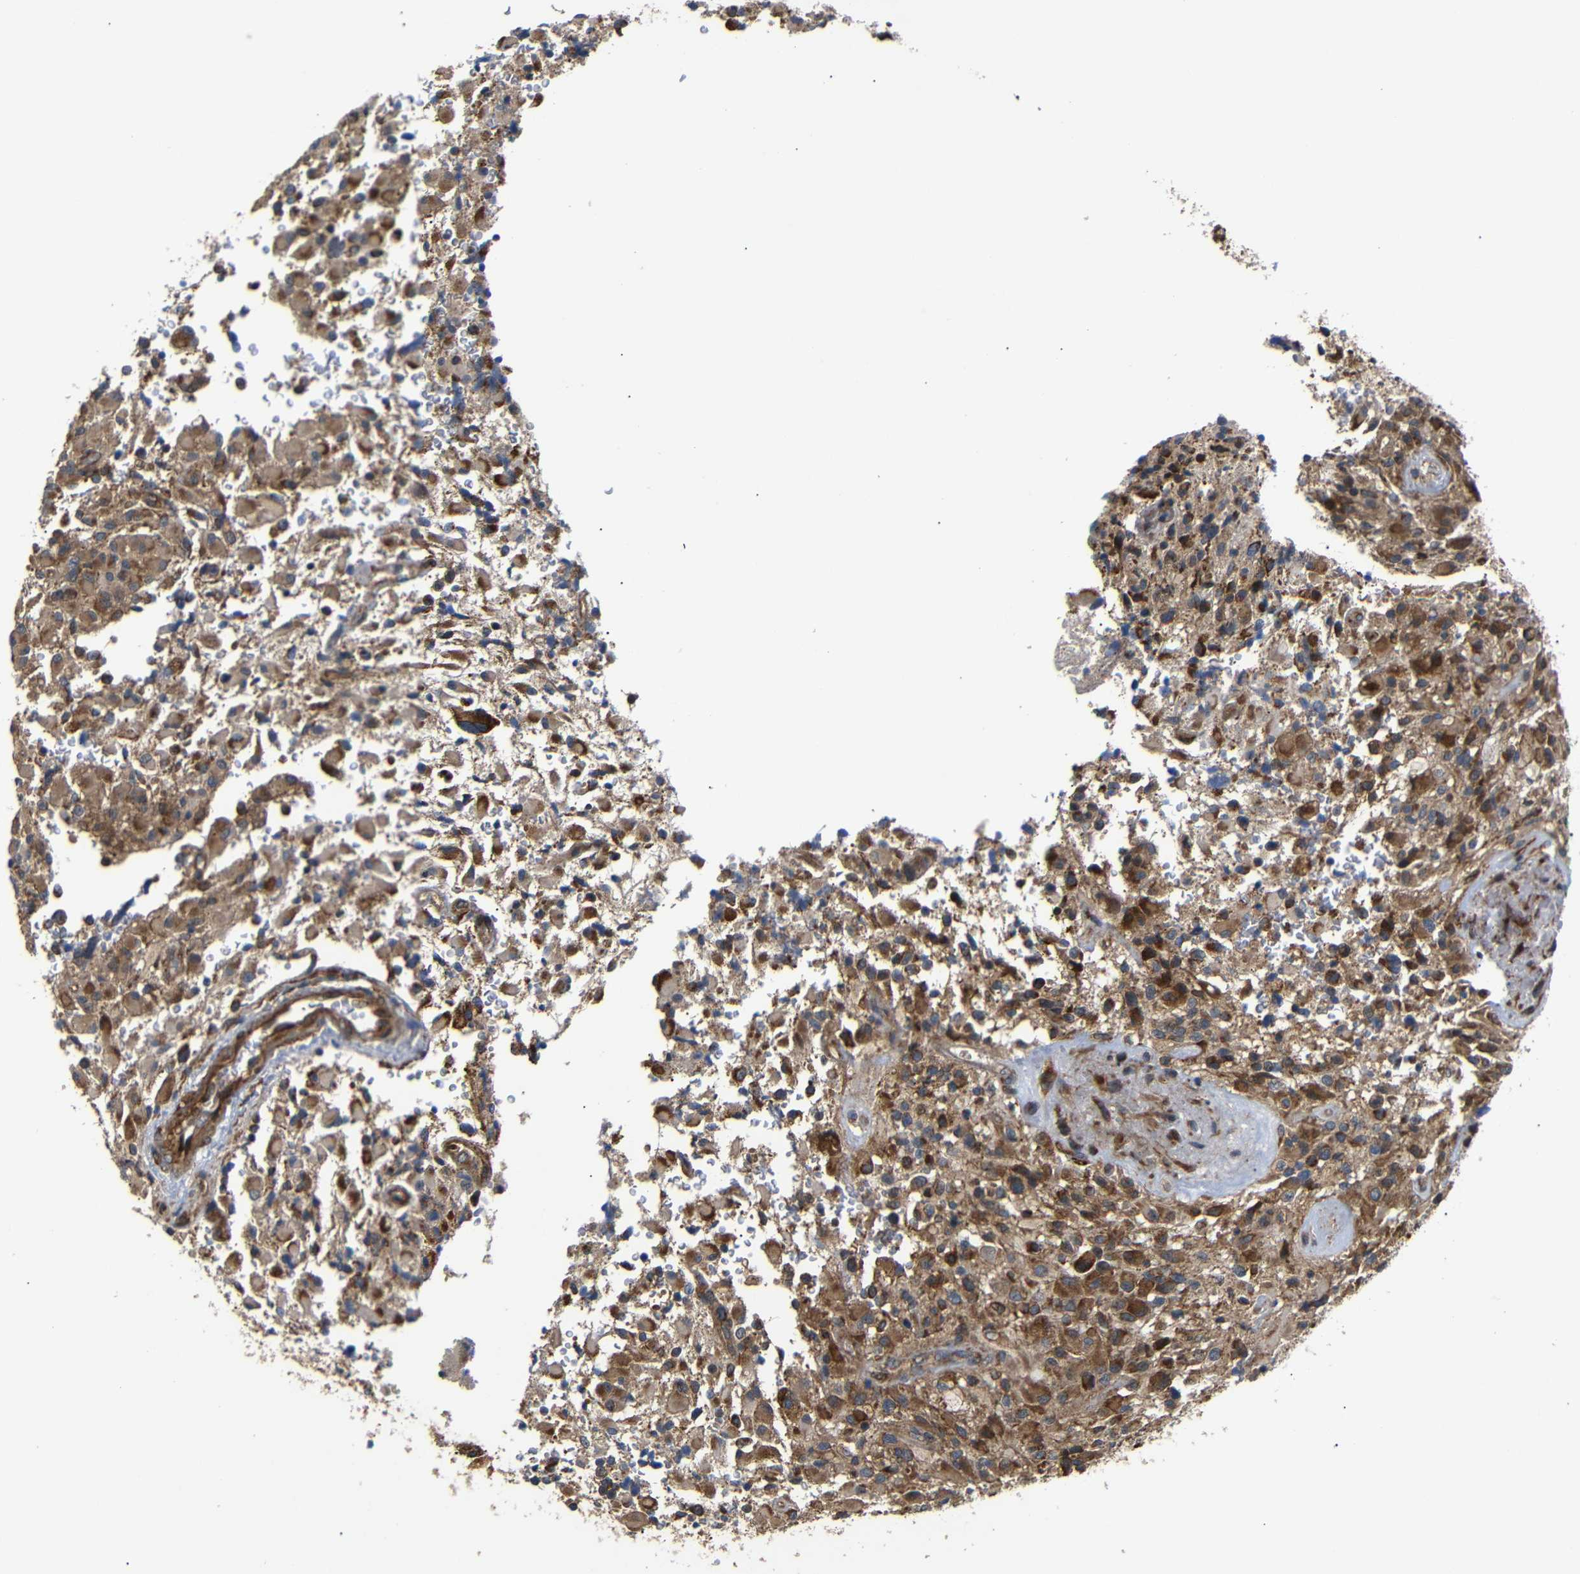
{"staining": {"intensity": "moderate", "quantity": ">75%", "location": "cytoplasmic/membranous"}, "tissue": "glioma", "cell_type": "Tumor cells", "image_type": "cancer", "snomed": [{"axis": "morphology", "description": "Glioma, malignant, High grade"}, {"axis": "topography", "description": "Brain"}], "caption": "About >75% of tumor cells in malignant glioma (high-grade) display moderate cytoplasmic/membranous protein expression as visualized by brown immunohistochemical staining.", "gene": "KANK4", "patient": {"sex": "male", "age": 71}}